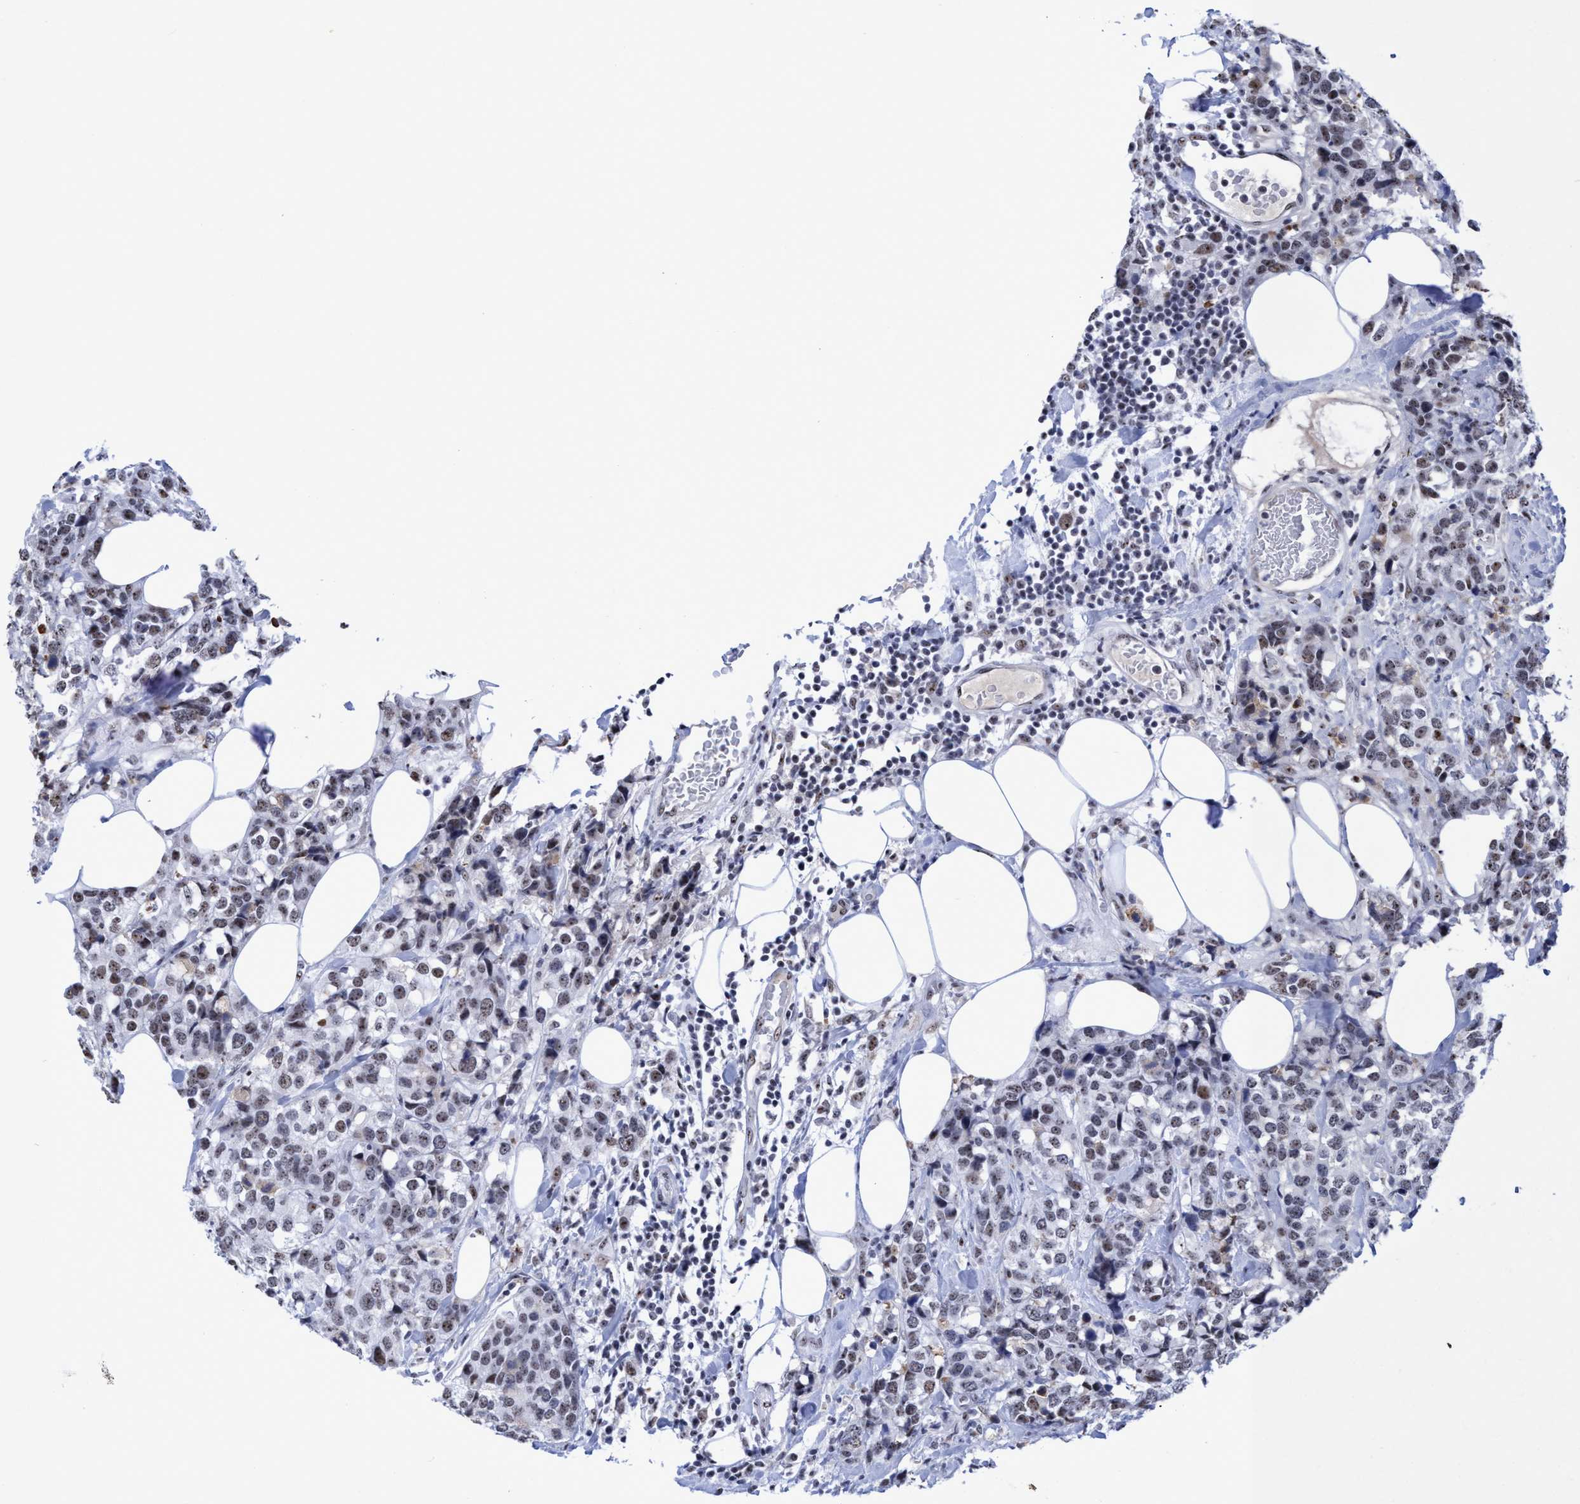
{"staining": {"intensity": "weak", "quantity": "25%-75%", "location": "nuclear"}, "tissue": "breast cancer", "cell_type": "Tumor cells", "image_type": "cancer", "snomed": [{"axis": "morphology", "description": "Lobular carcinoma"}, {"axis": "topography", "description": "Breast"}], "caption": "Protein staining of lobular carcinoma (breast) tissue reveals weak nuclear expression in about 25%-75% of tumor cells.", "gene": "EFCAB10", "patient": {"sex": "female", "age": 59}}